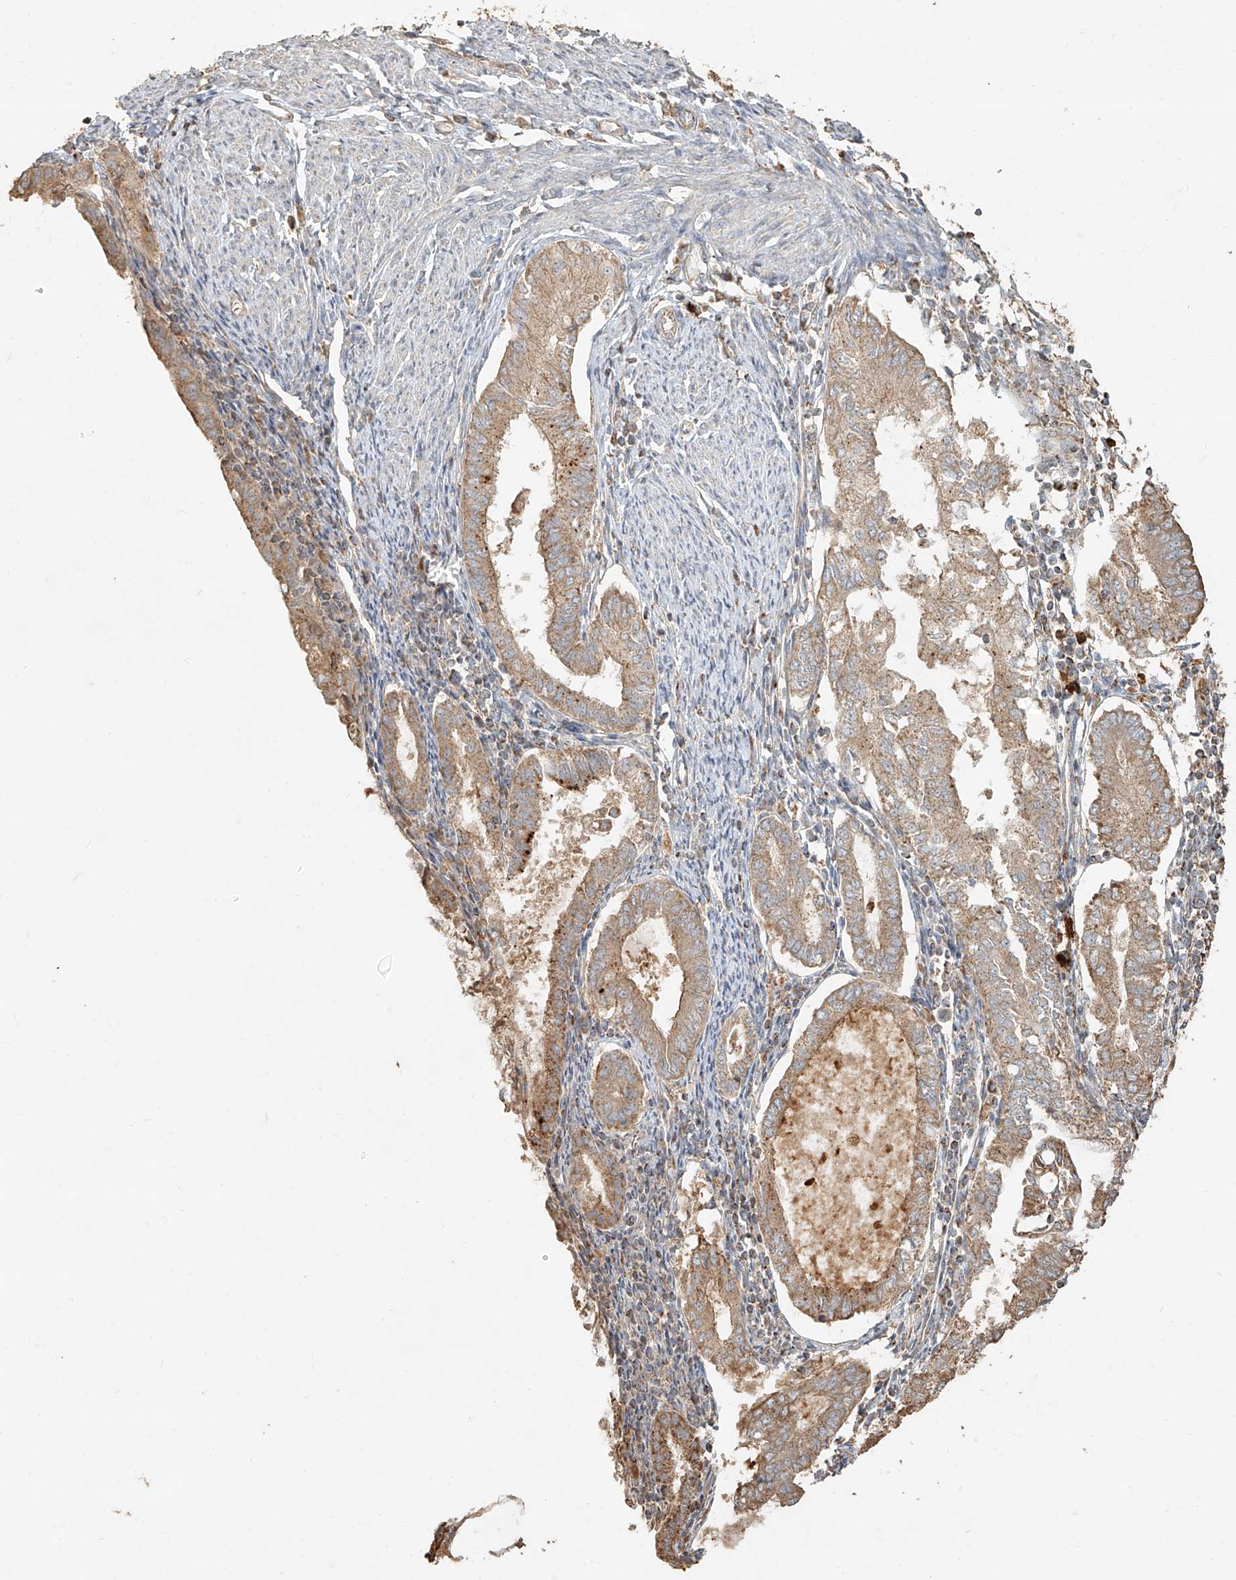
{"staining": {"intensity": "moderate", "quantity": ">75%", "location": "cytoplasmic/membranous"}, "tissue": "endometrial cancer", "cell_type": "Tumor cells", "image_type": "cancer", "snomed": [{"axis": "morphology", "description": "Adenocarcinoma, NOS"}, {"axis": "topography", "description": "Endometrium"}], "caption": "IHC staining of endometrial adenocarcinoma, which displays medium levels of moderate cytoplasmic/membranous positivity in approximately >75% of tumor cells indicating moderate cytoplasmic/membranous protein staining. The staining was performed using DAB (3,3'-diaminobenzidine) (brown) for protein detection and nuclei were counterstained in hematoxylin (blue).", "gene": "EFNB1", "patient": {"sex": "female", "age": 86}}